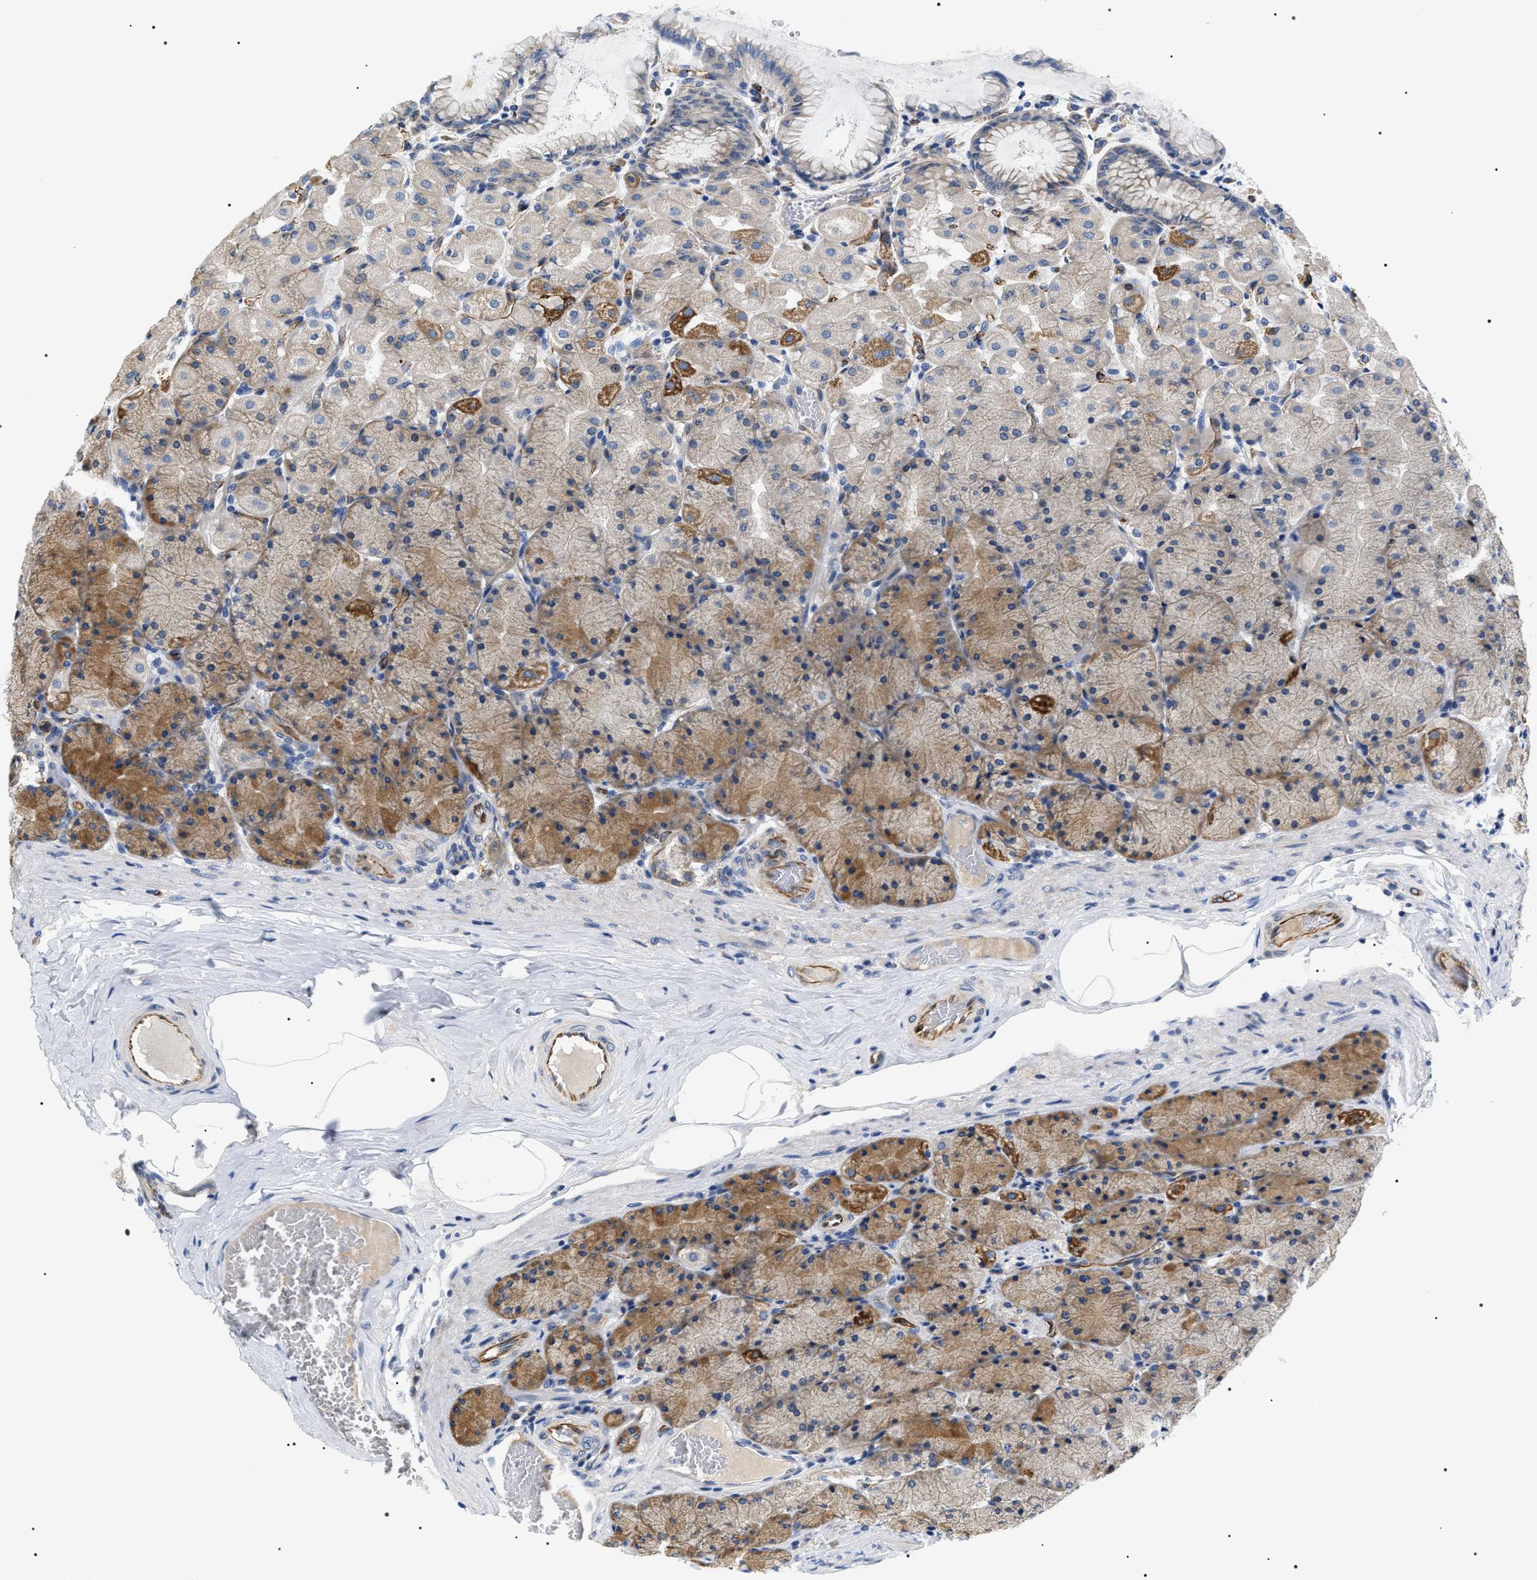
{"staining": {"intensity": "moderate", "quantity": "25%-75%", "location": "cytoplasmic/membranous"}, "tissue": "stomach", "cell_type": "Glandular cells", "image_type": "normal", "snomed": [{"axis": "morphology", "description": "Normal tissue, NOS"}, {"axis": "topography", "description": "Stomach, upper"}], "caption": "Immunohistochemical staining of benign human stomach exhibits 25%-75% levels of moderate cytoplasmic/membranous protein positivity in approximately 25%-75% of glandular cells.", "gene": "PKD1L1", "patient": {"sex": "female", "age": 56}}